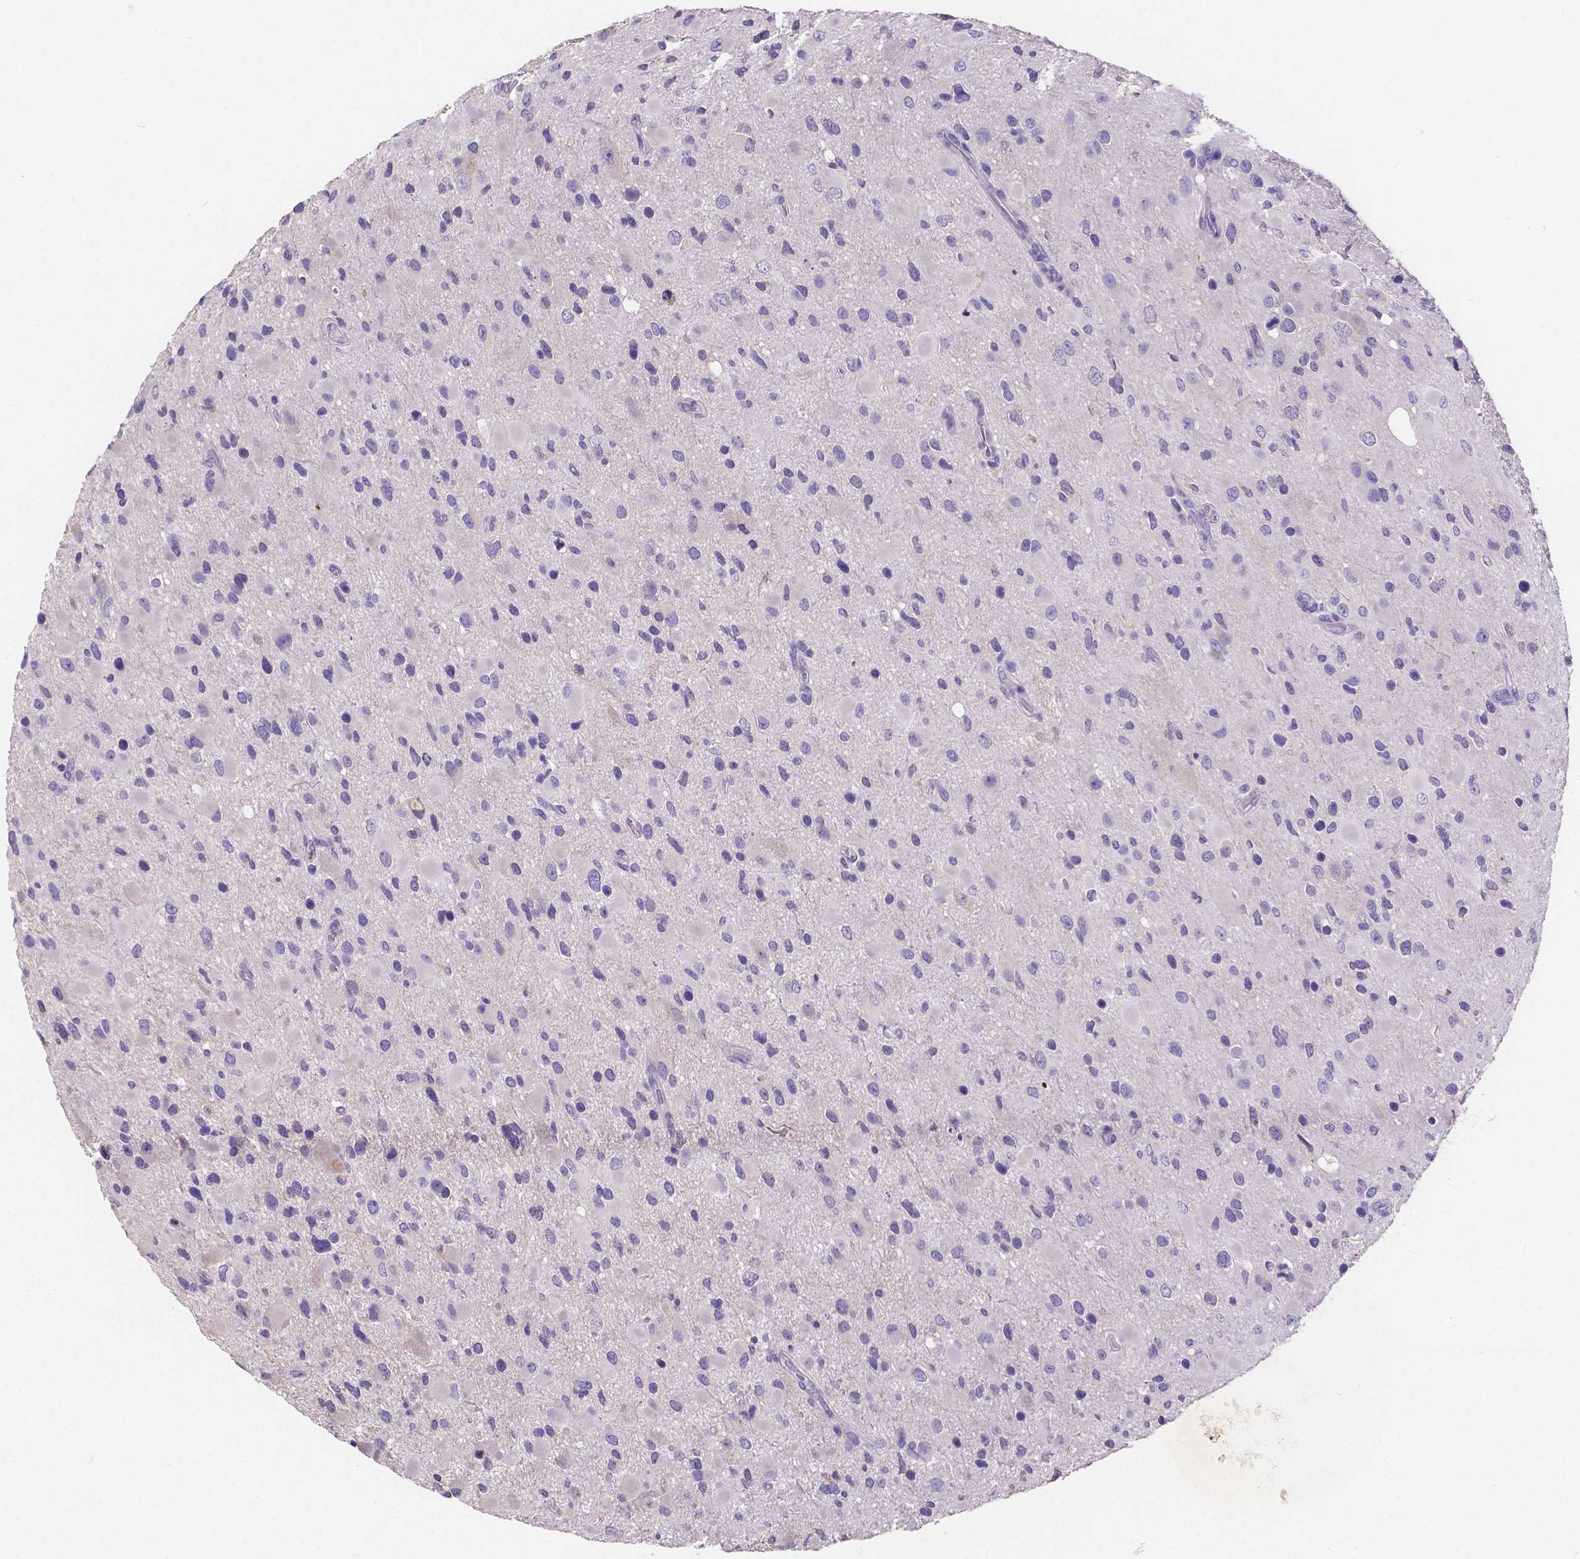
{"staining": {"intensity": "negative", "quantity": "none", "location": "none"}, "tissue": "glioma", "cell_type": "Tumor cells", "image_type": "cancer", "snomed": [{"axis": "morphology", "description": "Glioma, malignant, Low grade"}, {"axis": "topography", "description": "Brain"}], "caption": "There is no significant staining in tumor cells of glioma. The staining was performed using DAB (3,3'-diaminobenzidine) to visualize the protein expression in brown, while the nuclei were stained in blue with hematoxylin (Magnification: 20x).", "gene": "ATP6V1D", "patient": {"sex": "female", "age": 32}}